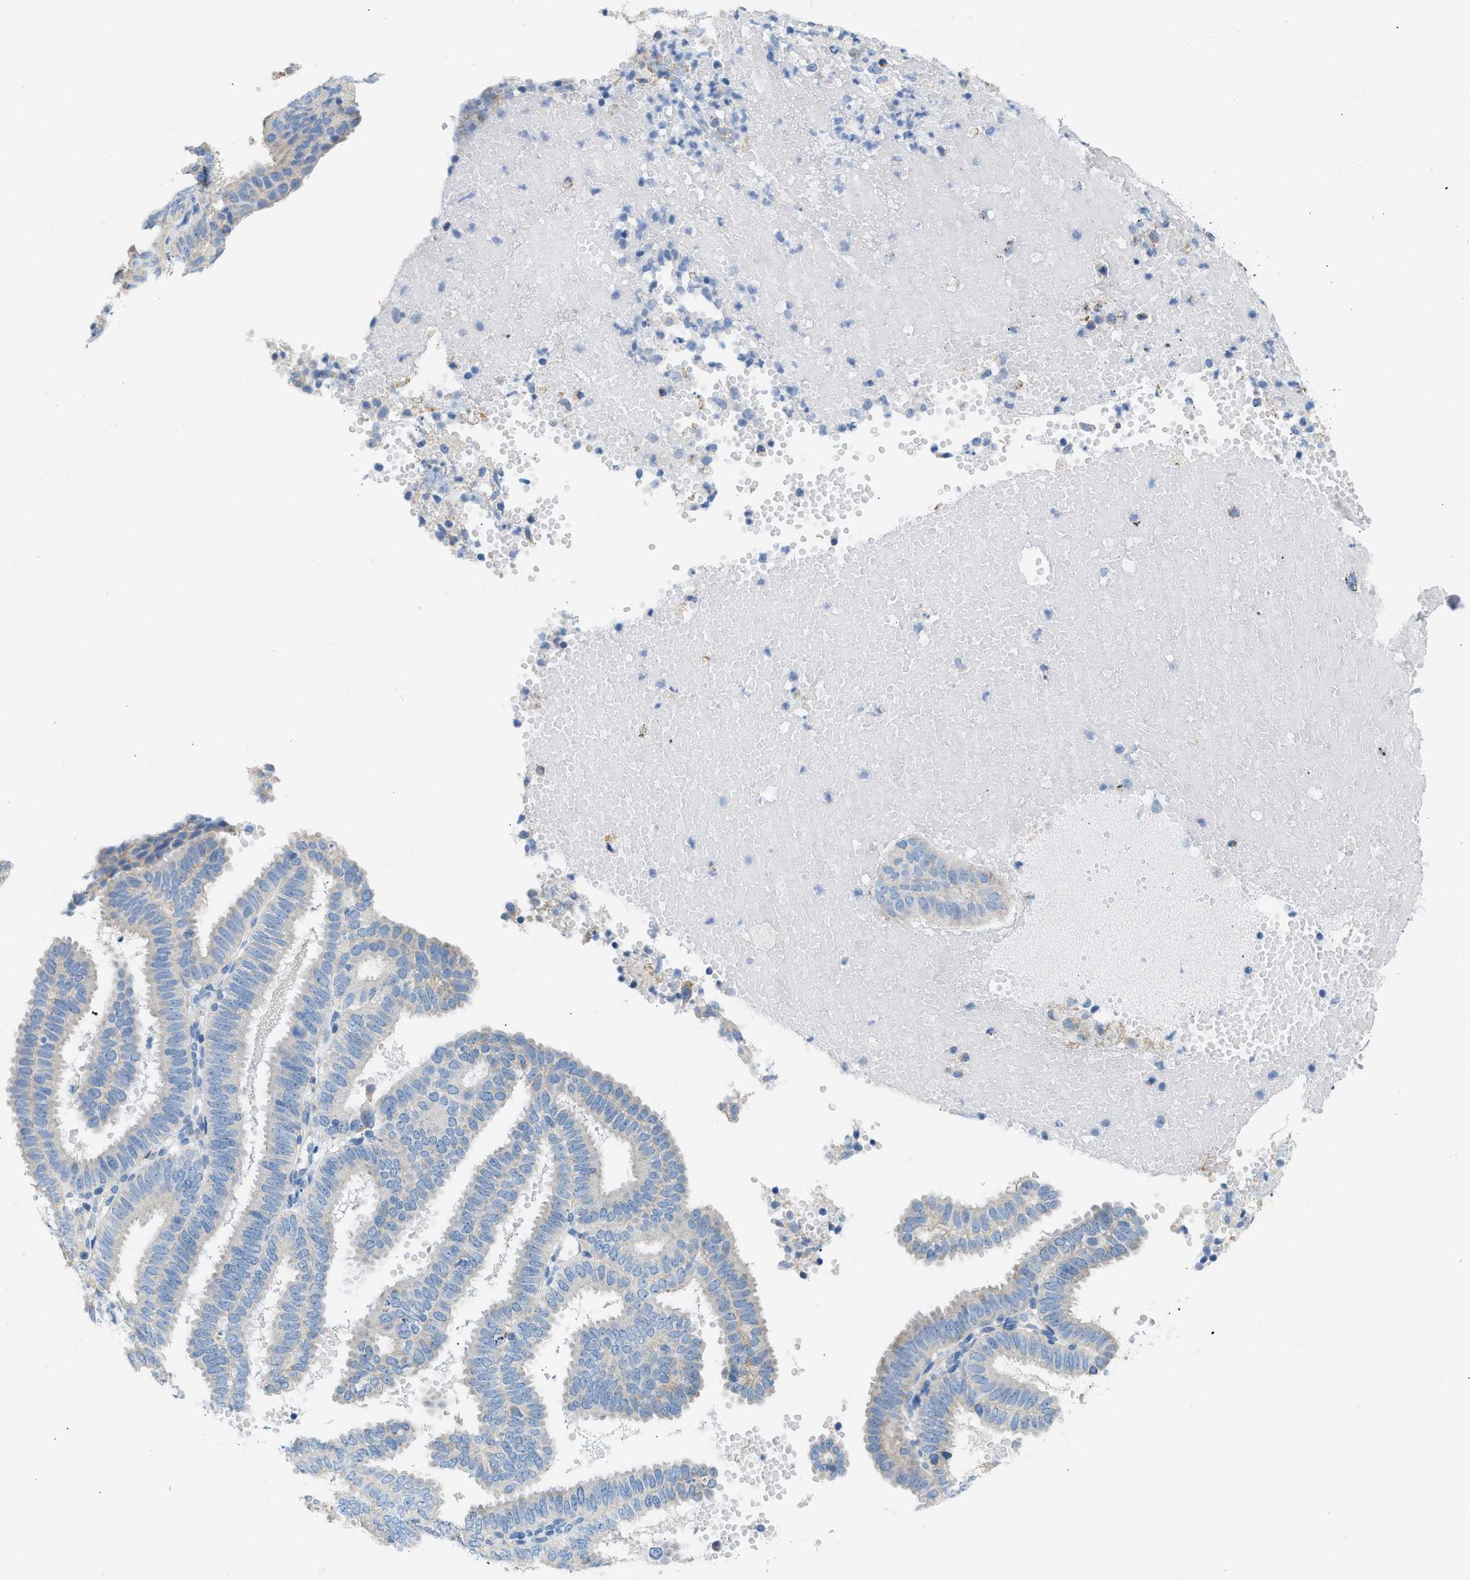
{"staining": {"intensity": "weak", "quantity": "<25%", "location": "cytoplasmic/membranous"}, "tissue": "endometrial cancer", "cell_type": "Tumor cells", "image_type": "cancer", "snomed": [{"axis": "morphology", "description": "Adenocarcinoma, NOS"}, {"axis": "topography", "description": "Endometrium"}], "caption": "Tumor cells show no significant staining in endometrial adenocarcinoma.", "gene": "NDUFS8", "patient": {"sex": "female", "age": 58}}